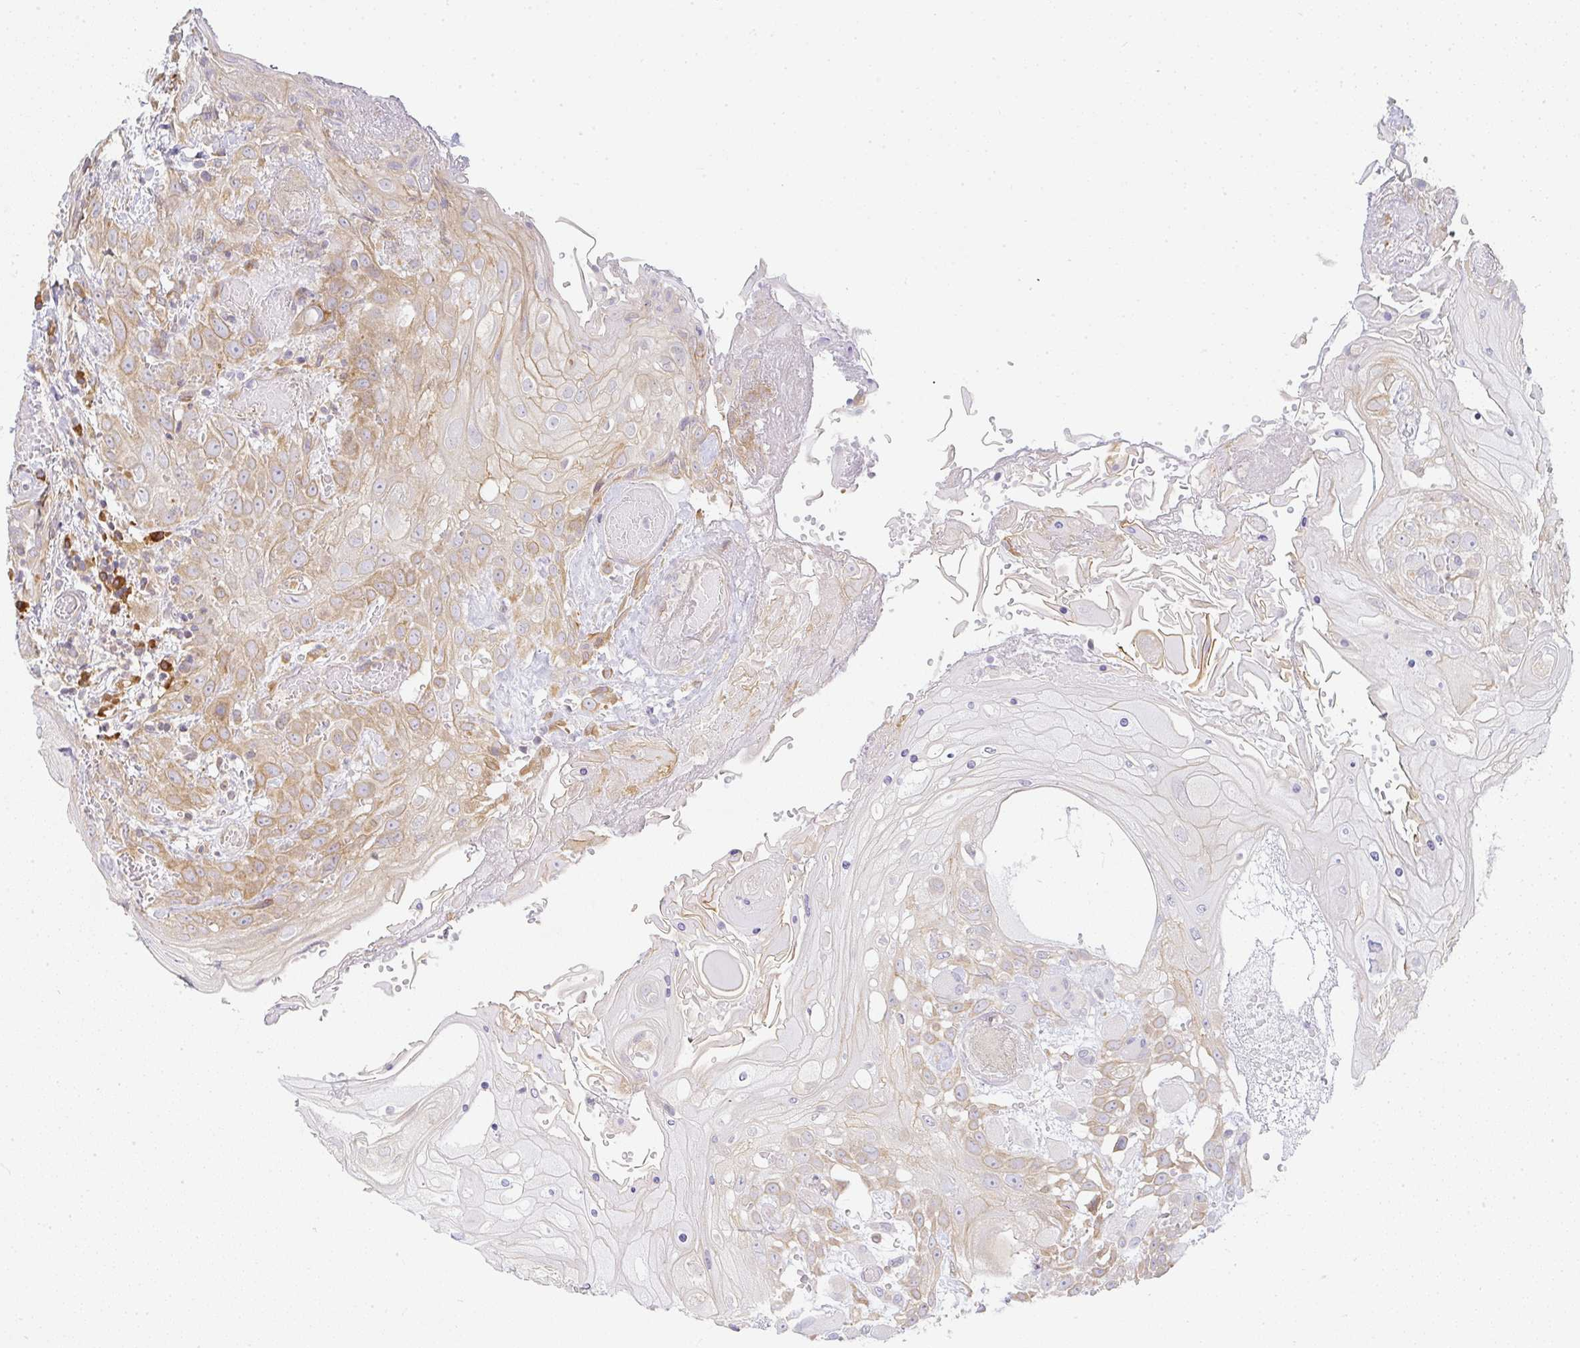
{"staining": {"intensity": "moderate", "quantity": "25%-75%", "location": "cytoplasmic/membranous"}, "tissue": "head and neck cancer", "cell_type": "Tumor cells", "image_type": "cancer", "snomed": [{"axis": "morphology", "description": "Squamous cell carcinoma, NOS"}, {"axis": "topography", "description": "Head-Neck"}], "caption": "This image shows IHC staining of human head and neck cancer (squamous cell carcinoma), with medium moderate cytoplasmic/membranous positivity in approximately 25%-75% of tumor cells.", "gene": "DERL2", "patient": {"sex": "female", "age": 43}}